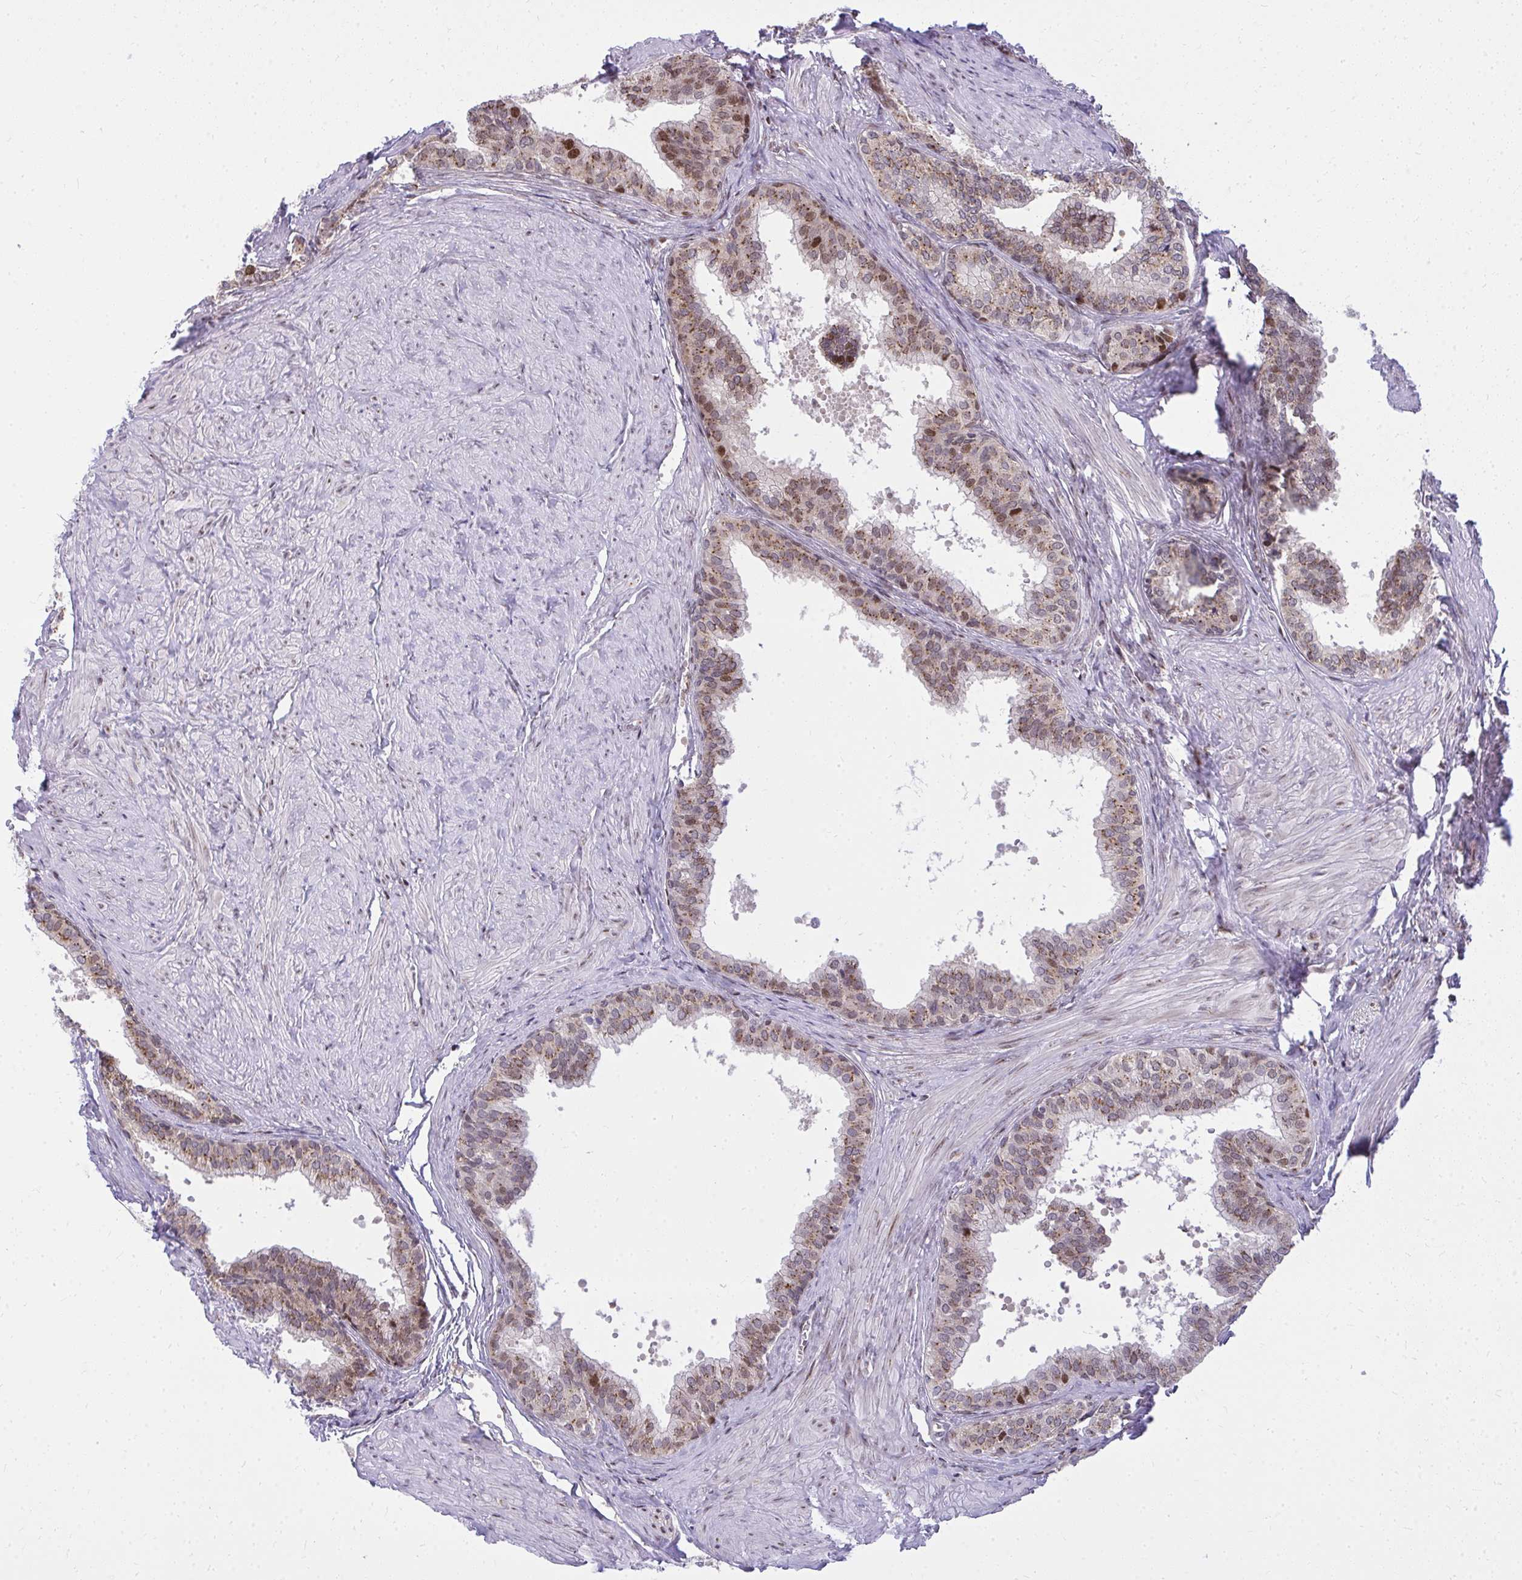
{"staining": {"intensity": "strong", "quantity": ">75%", "location": "cytoplasmic/membranous,nuclear"}, "tissue": "prostate", "cell_type": "Glandular cells", "image_type": "normal", "snomed": [{"axis": "morphology", "description": "Normal tissue, NOS"}, {"axis": "topography", "description": "Prostate"}, {"axis": "topography", "description": "Peripheral nerve tissue"}], "caption": "An IHC image of unremarkable tissue is shown. Protein staining in brown labels strong cytoplasmic/membranous,nuclear positivity in prostate within glandular cells.", "gene": "PIGY", "patient": {"sex": "male", "age": 55}}